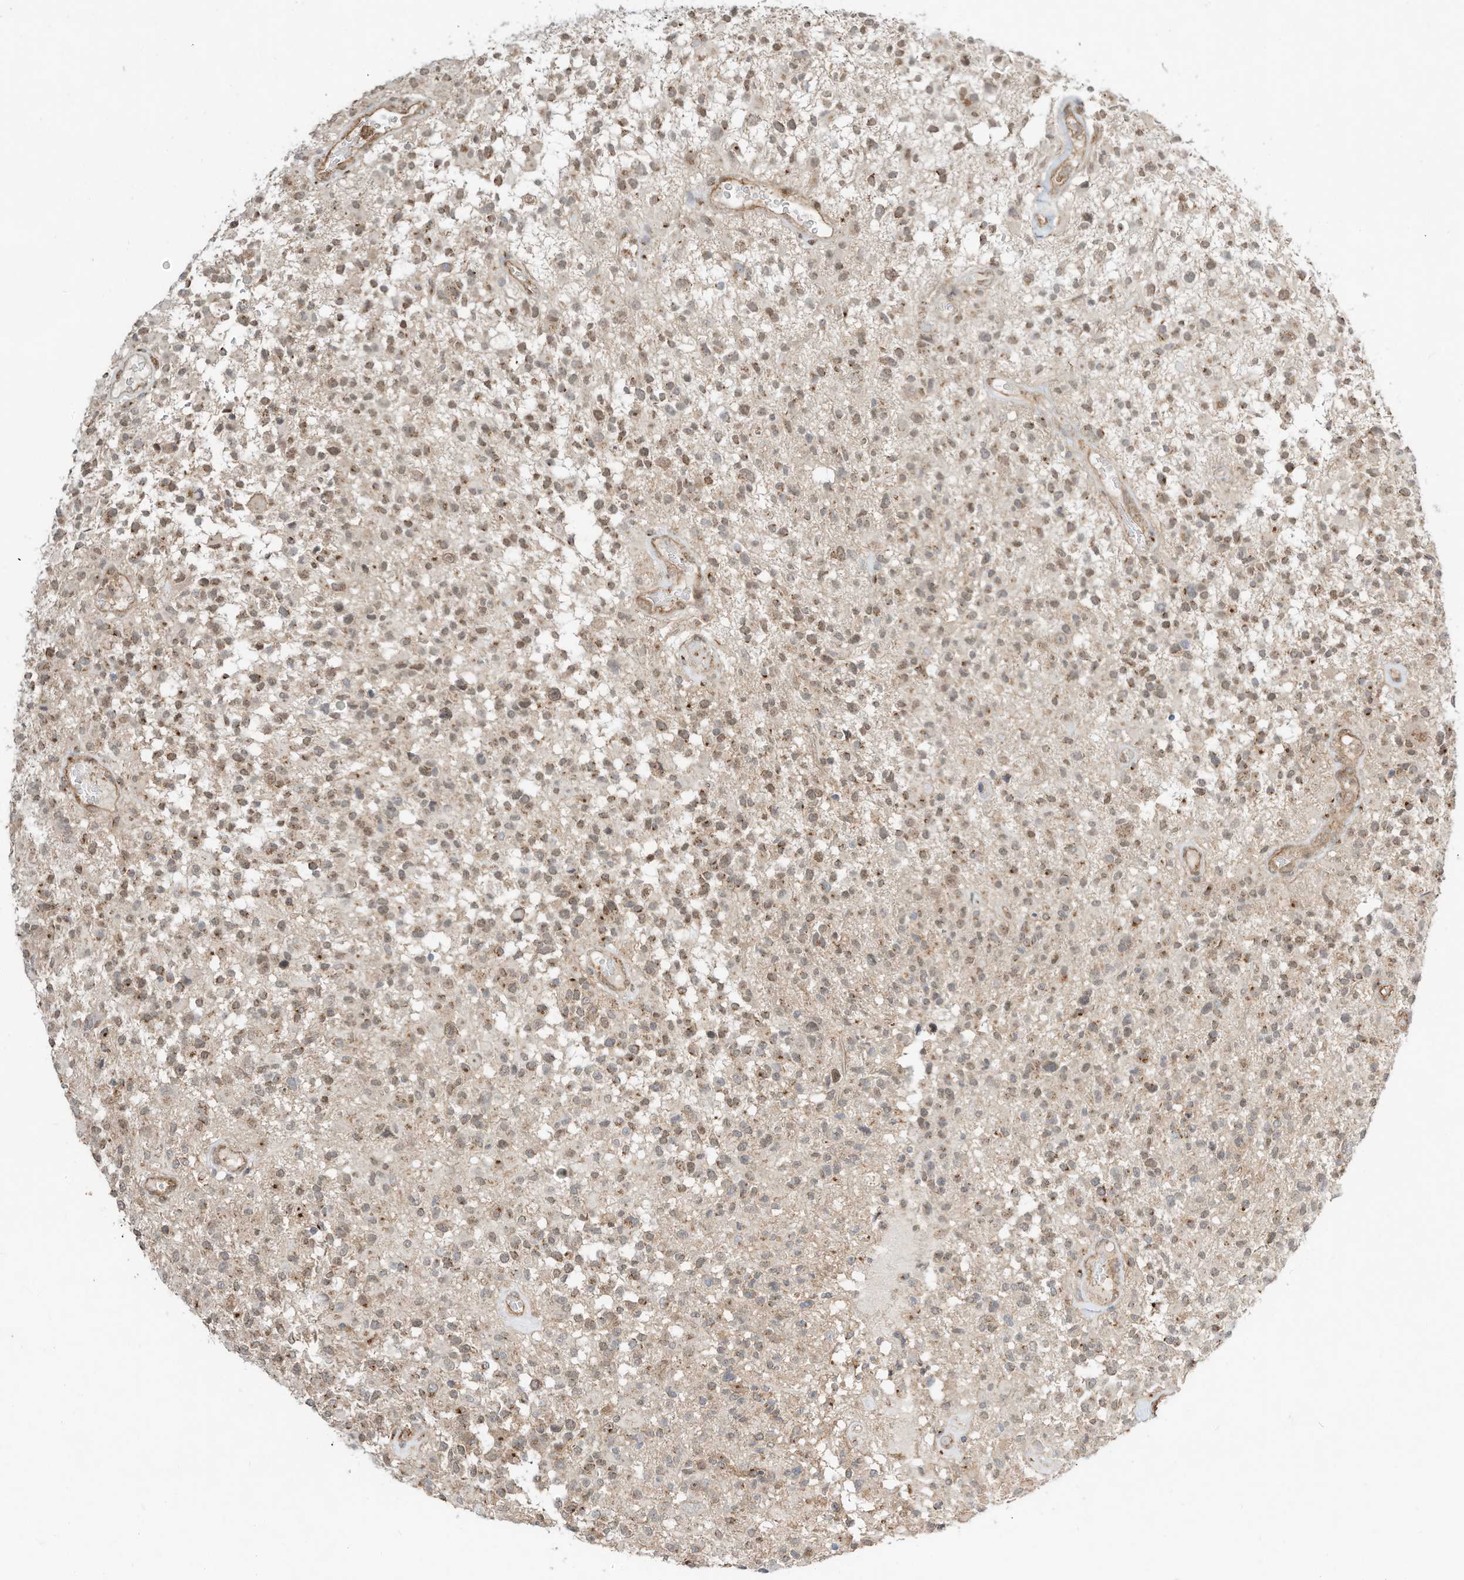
{"staining": {"intensity": "moderate", "quantity": ">75%", "location": "cytoplasmic/membranous"}, "tissue": "glioma", "cell_type": "Tumor cells", "image_type": "cancer", "snomed": [{"axis": "morphology", "description": "Glioma, malignant, High grade"}, {"axis": "morphology", "description": "Glioblastoma, NOS"}, {"axis": "topography", "description": "Brain"}], "caption": "Brown immunohistochemical staining in malignant glioma (high-grade) displays moderate cytoplasmic/membranous expression in approximately >75% of tumor cells.", "gene": "CUX1", "patient": {"sex": "male", "age": 60}}